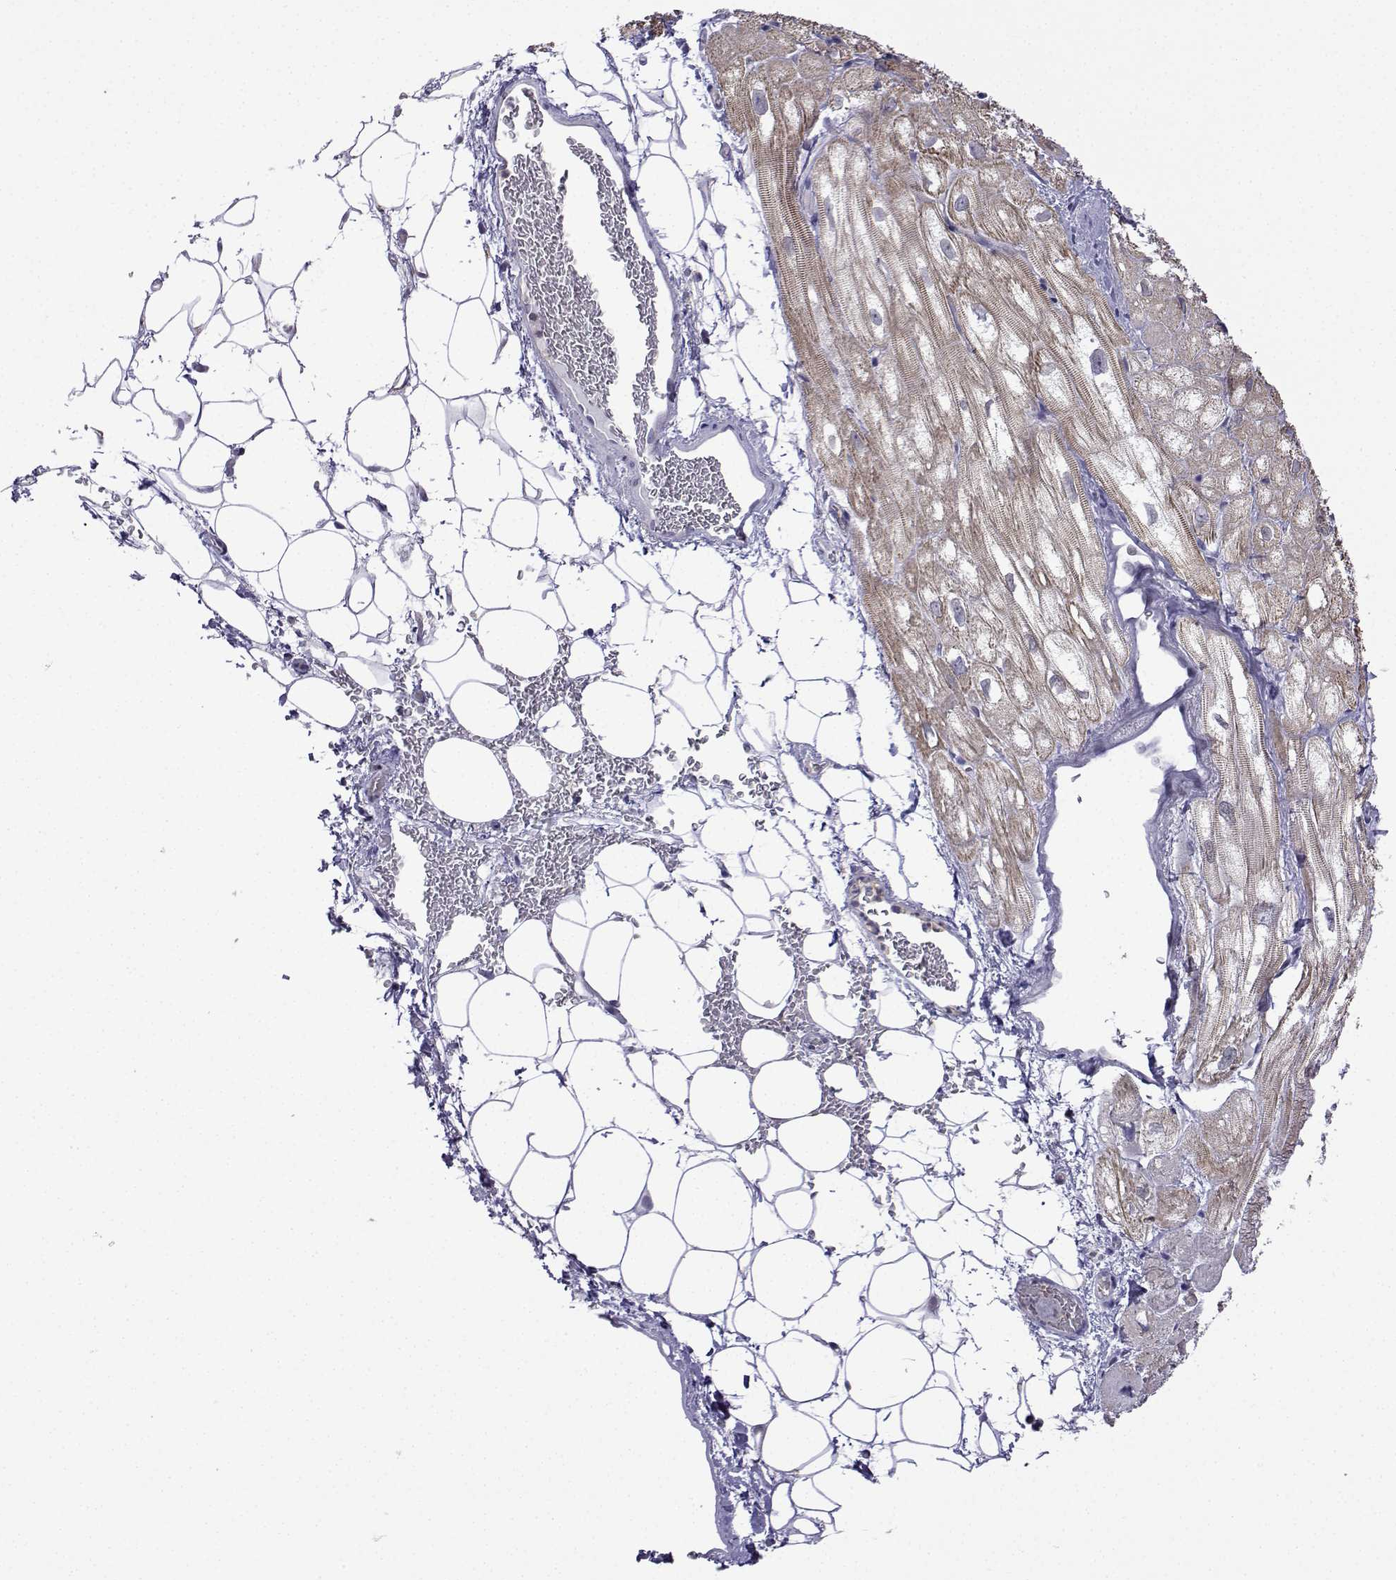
{"staining": {"intensity": "moderate", "quantity": "25%-75%", "location": "cytoplasmic/membranous"}, "tissue": "heart muscle", "cell_type": "Cardiomyocytes", "image_type": "normal", "snomed": [{"axis": "morphology", "description": "Normal tissue, NOS"}, {"axis": "topography", "description": "Heart"}], "caption": "Immunohistochemistry of normal human heart muscle exhibits medium levels of moderate cytoplasmic/membranous positivity in approximately 25%-75% of cardiomyocytes.", "gene": "INCENP", "patient": {"sex": "male", "age": 61}}